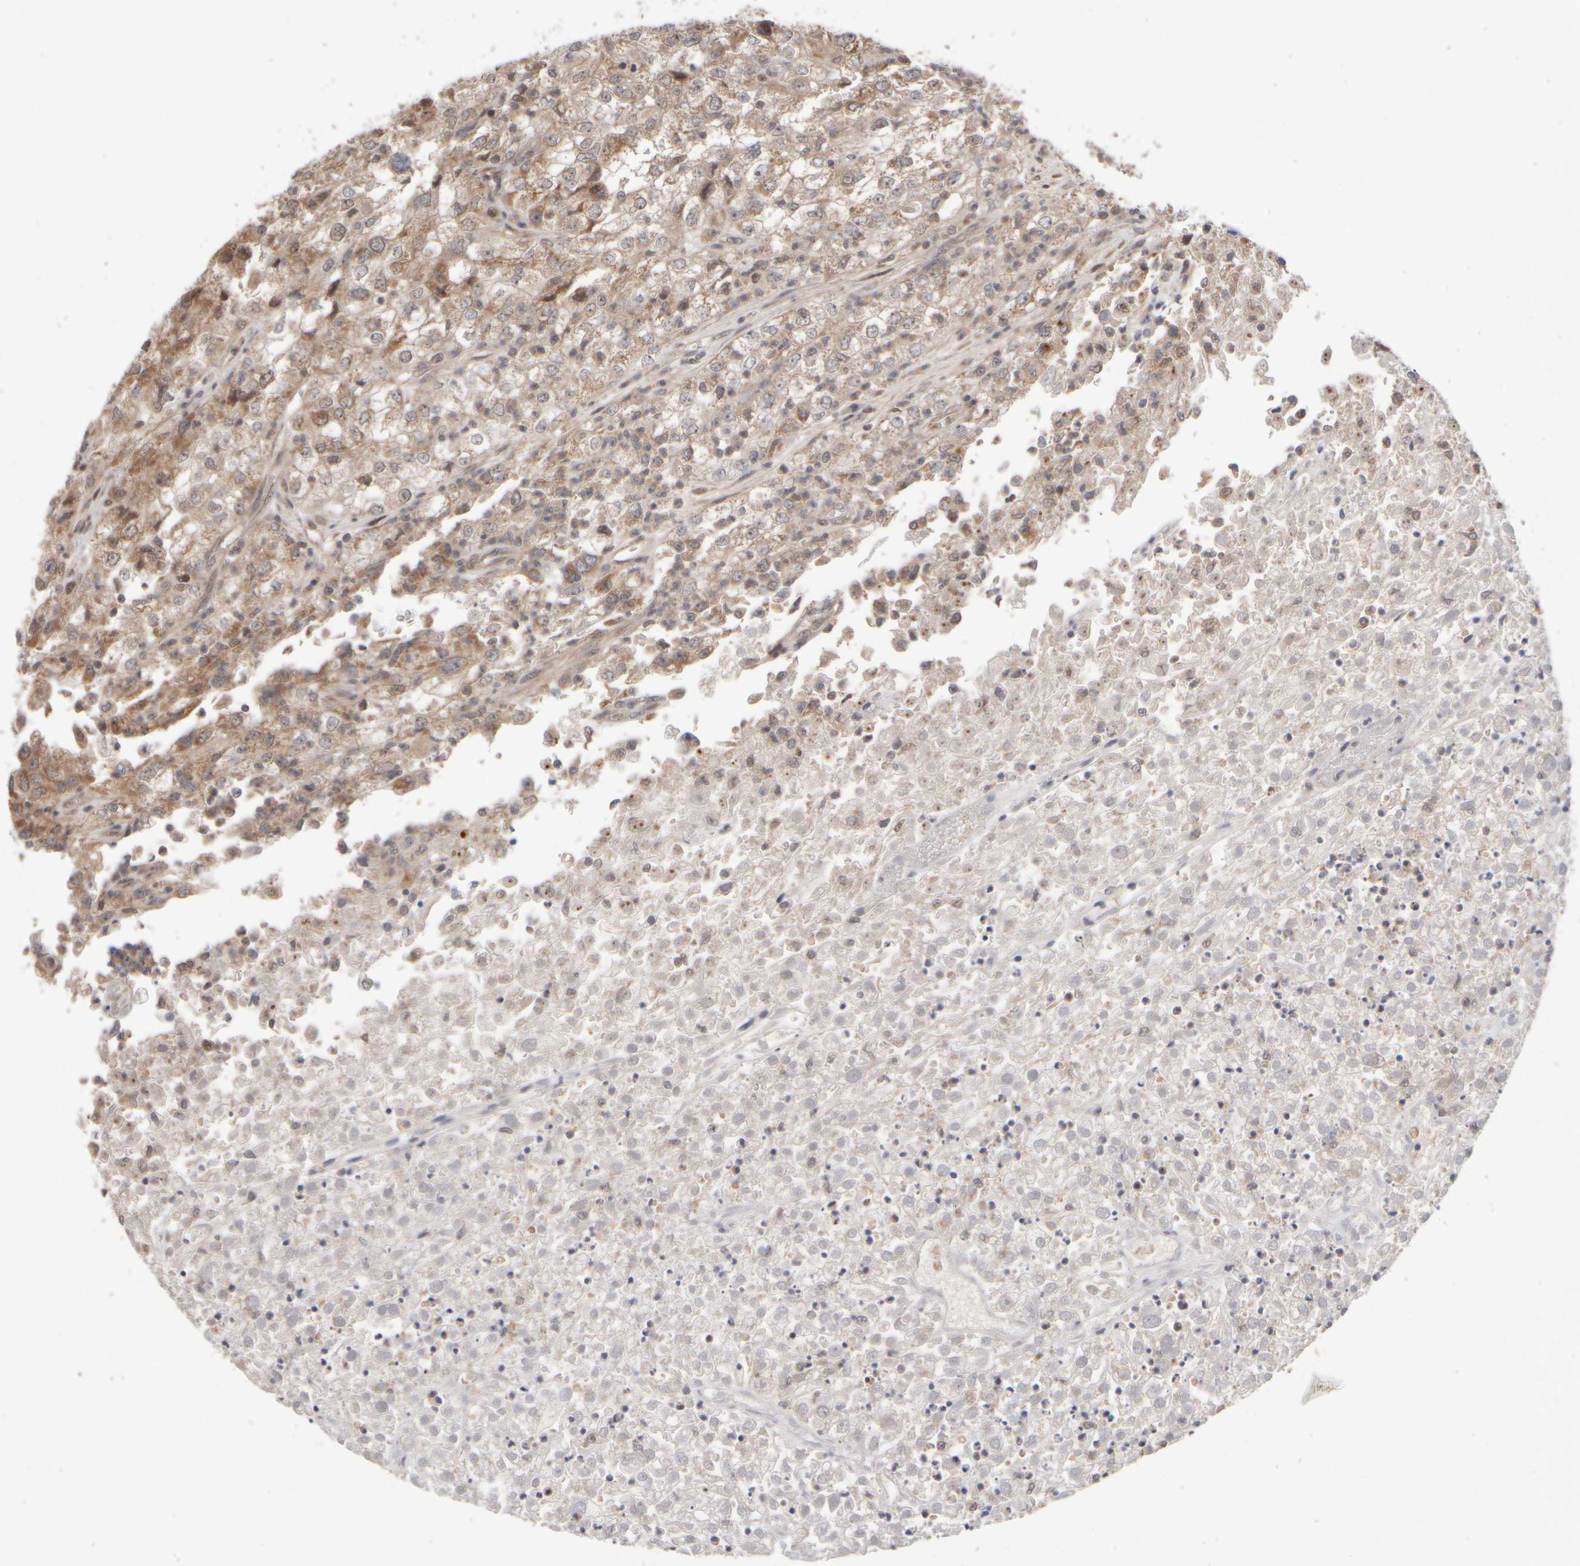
{"staining": {"intensity": "weak", "quantity": "25%-75%", "location": "cytoplasmic/membranous"}, "tissue": "renal cancer", "cell_type": "Tumor cells", "image_type": "cancer", "snomed": [{"axis": "morphology", "description": "Adenocarcinoma, NOS"}, {"axis": "topography", "description": "Kidney"}], "caption": "Protein staining demonstrates weak cytoplasmic/membranous positivity in approximately 25%-75% of tumor cells in renal cancer.", "gene": "ABHD11", "patient": {"sex": "female", "age": 54}}